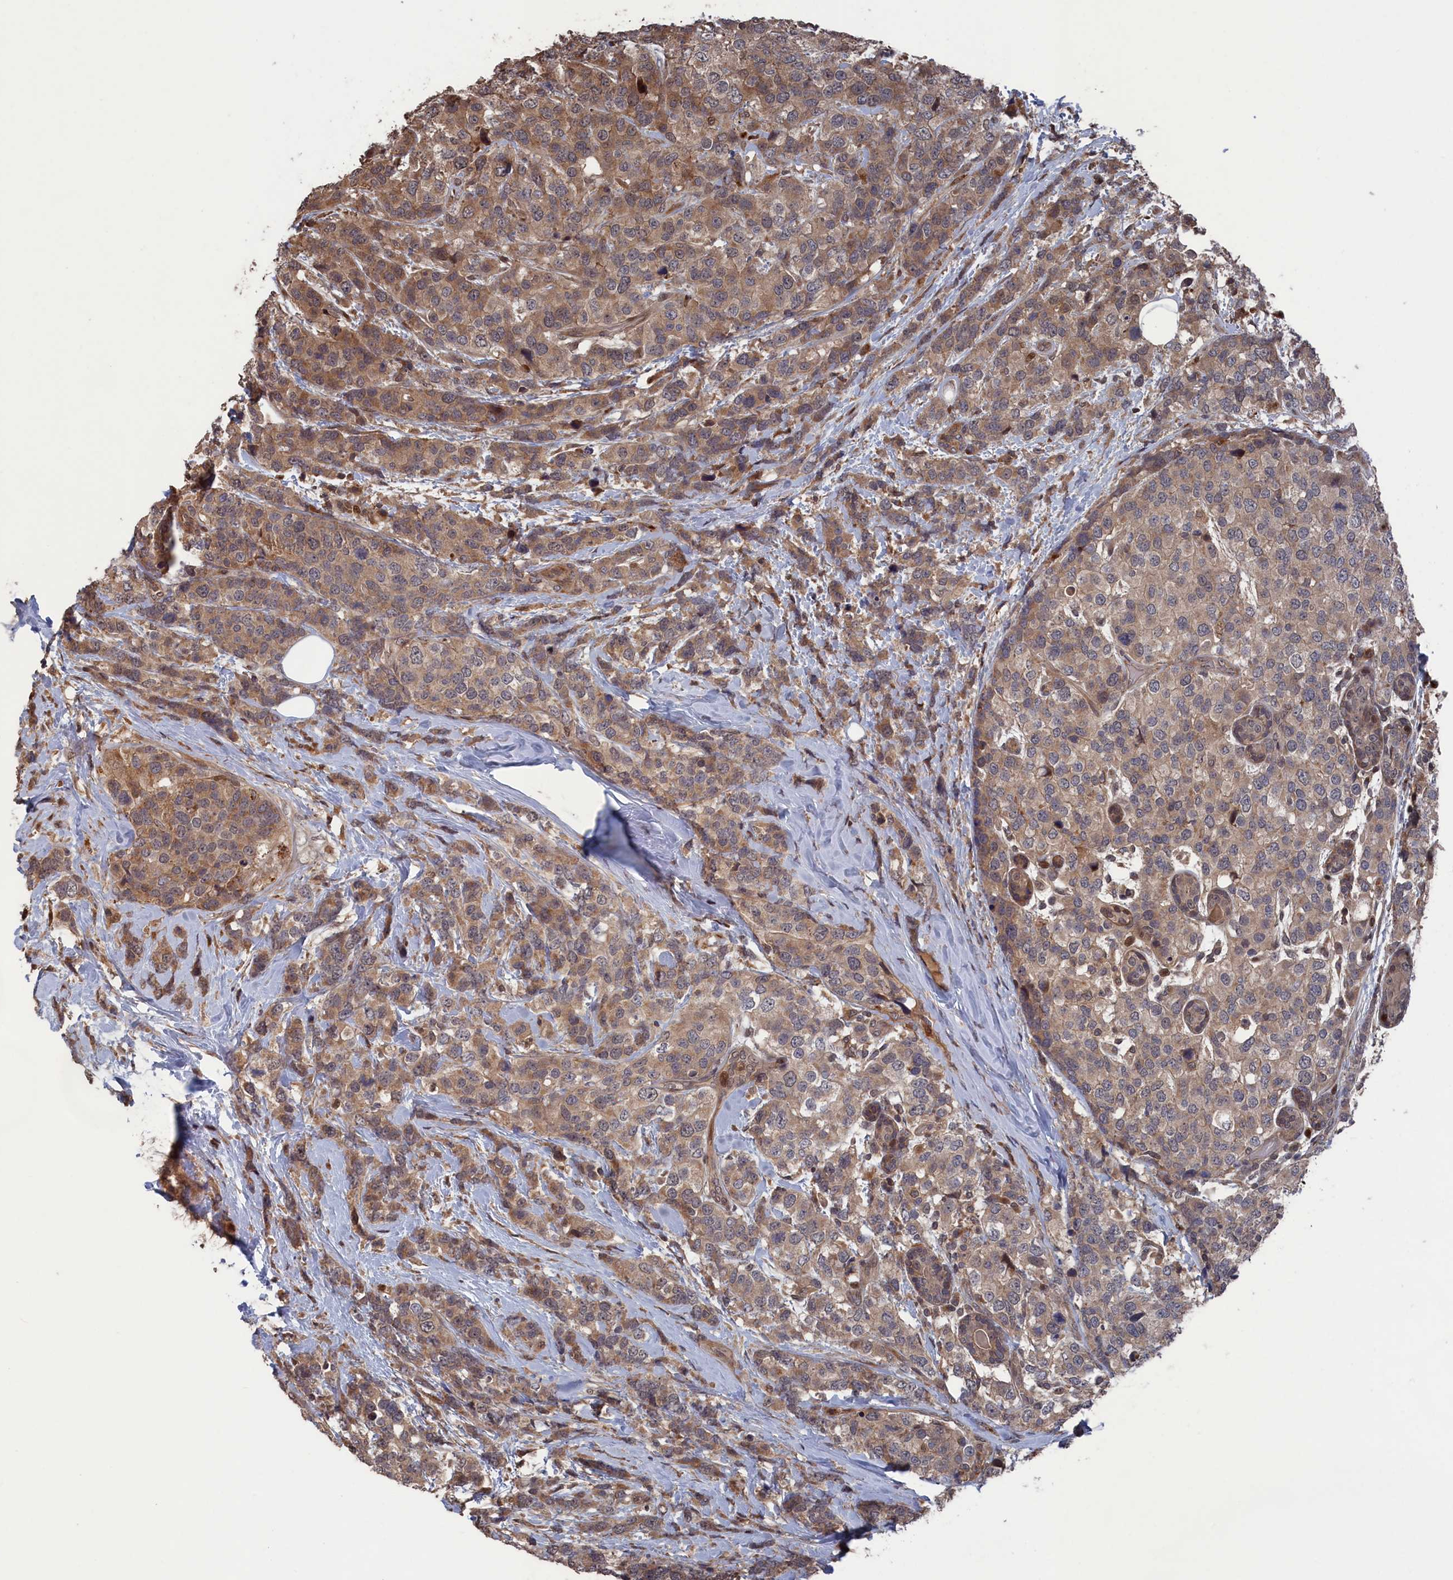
{"staining": {"intensity": "moderate", "quantity": ">75%", "location": "cytoplasmic/membranous"}, "tissue": "breast cancer", "cell_type": "Tumor cells", "image_type": "cancer", "snomed": [{"axis": "morphology", "description": "Lobular carcinoma"}, {"axis": "topography", "description": "Breast"}], "caption": "IHC staining of breast cancer (lobular carcinoma), which displays medium levels of moderate cytoplasmic/membranous positivity in approximately >75% of tumor cells indicating moderate cytoplasmic/membranous protein positivity. The staining was performed using DAB (3,3'-diaminobenzidine) (brown) for protein detection and nuclei were counterstained in hematoxylin (blue).", "gene": "PLA2G15", "patient": {"sex": "female", "age": 59}}